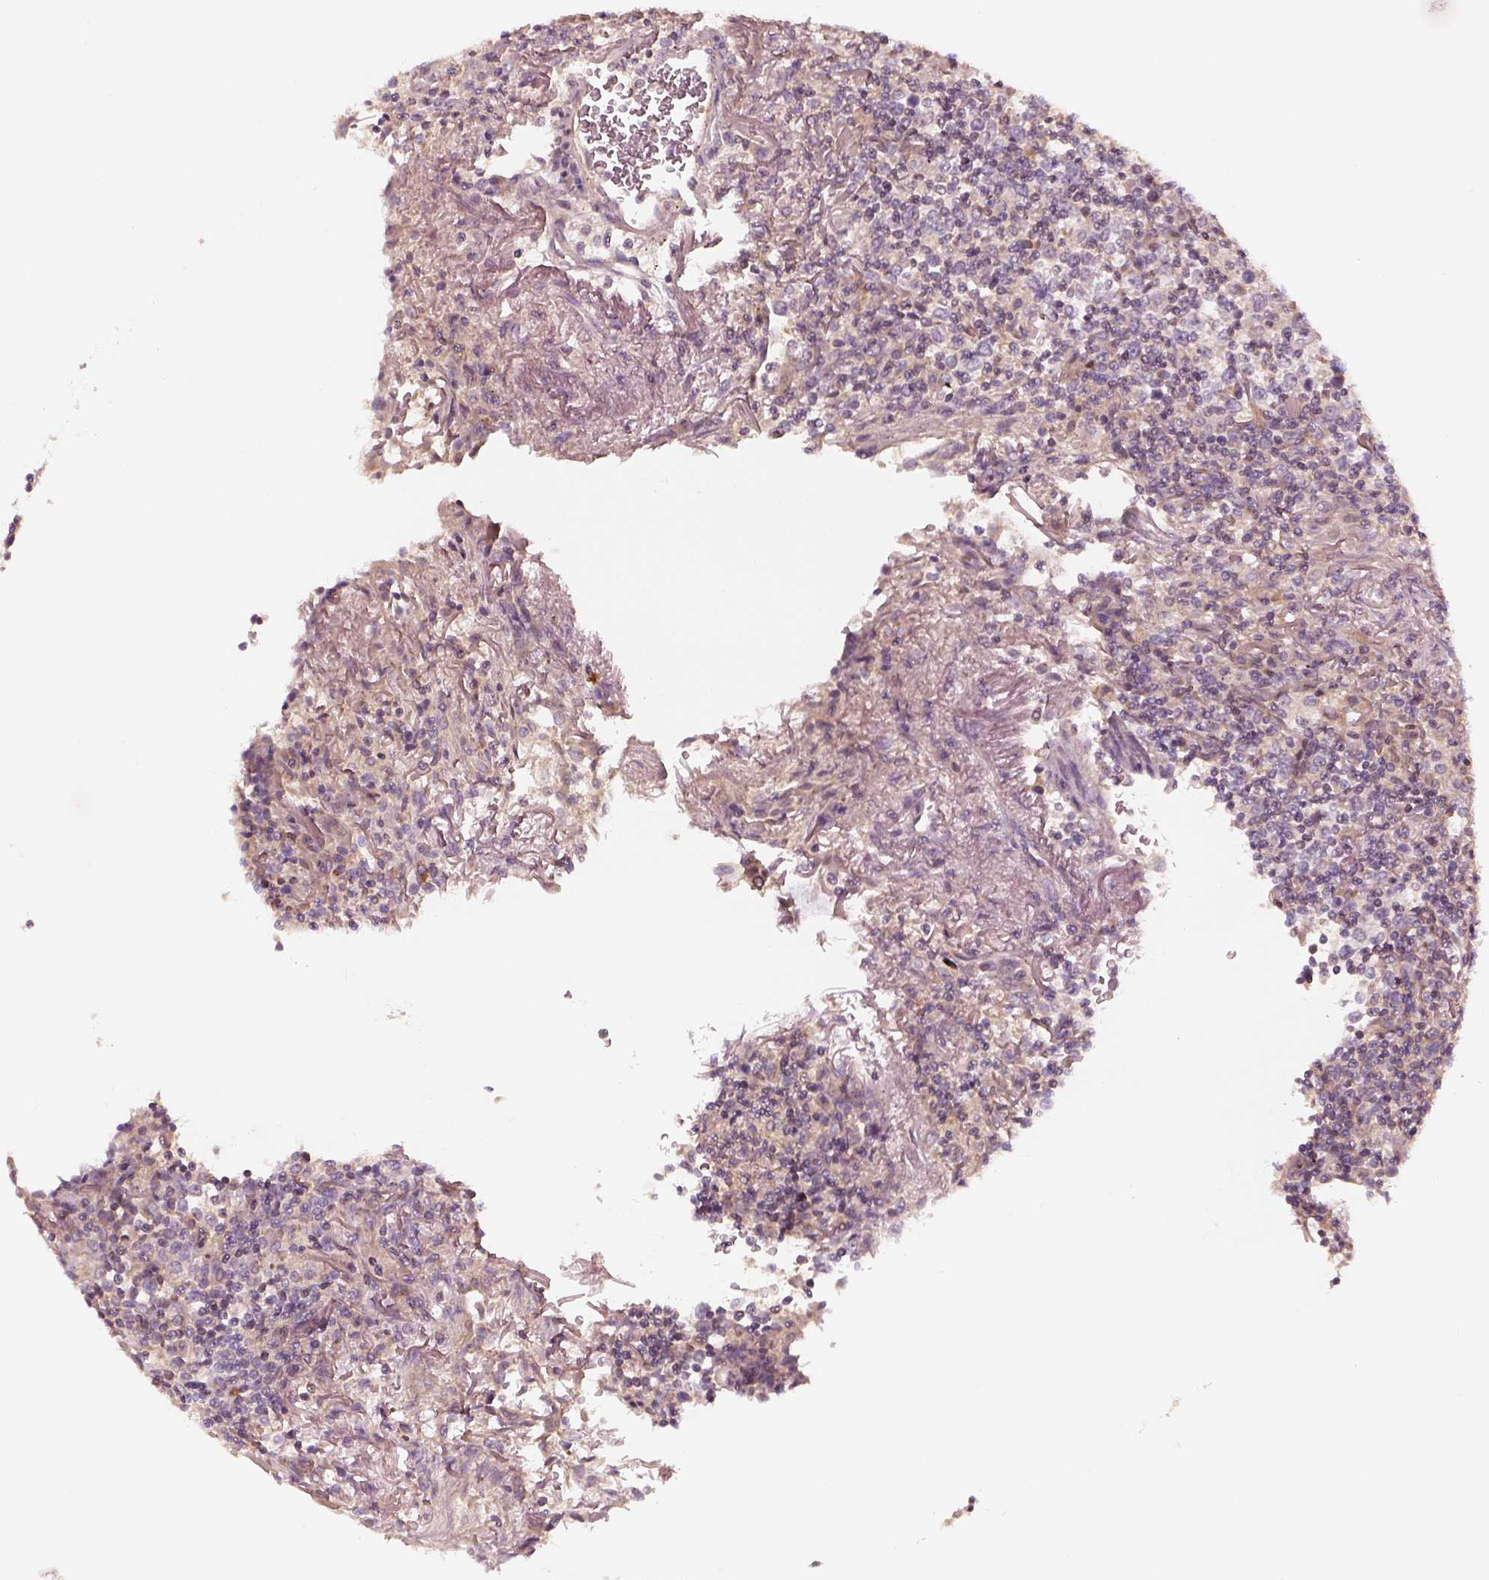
{"staining": {"intensity": "negative", "quantity": "none", "location": "none"}, "tissue": "lymphoma", "cell_type": "Tumor cells", "image_type": "cancer", "snomed": [{"axis": "morphology", "description": "Malignant lymphoma, non-Hodgkin's type, High grade"}, {"axis": "topography", "description": "Lung"}], "caption": "Tumor cells show no significant expression in malignant lymphoma, non-Hodgkin's type (high-grade).", "gene": "SDCBP2", "patient": {"sex": "male", "age": 79}}